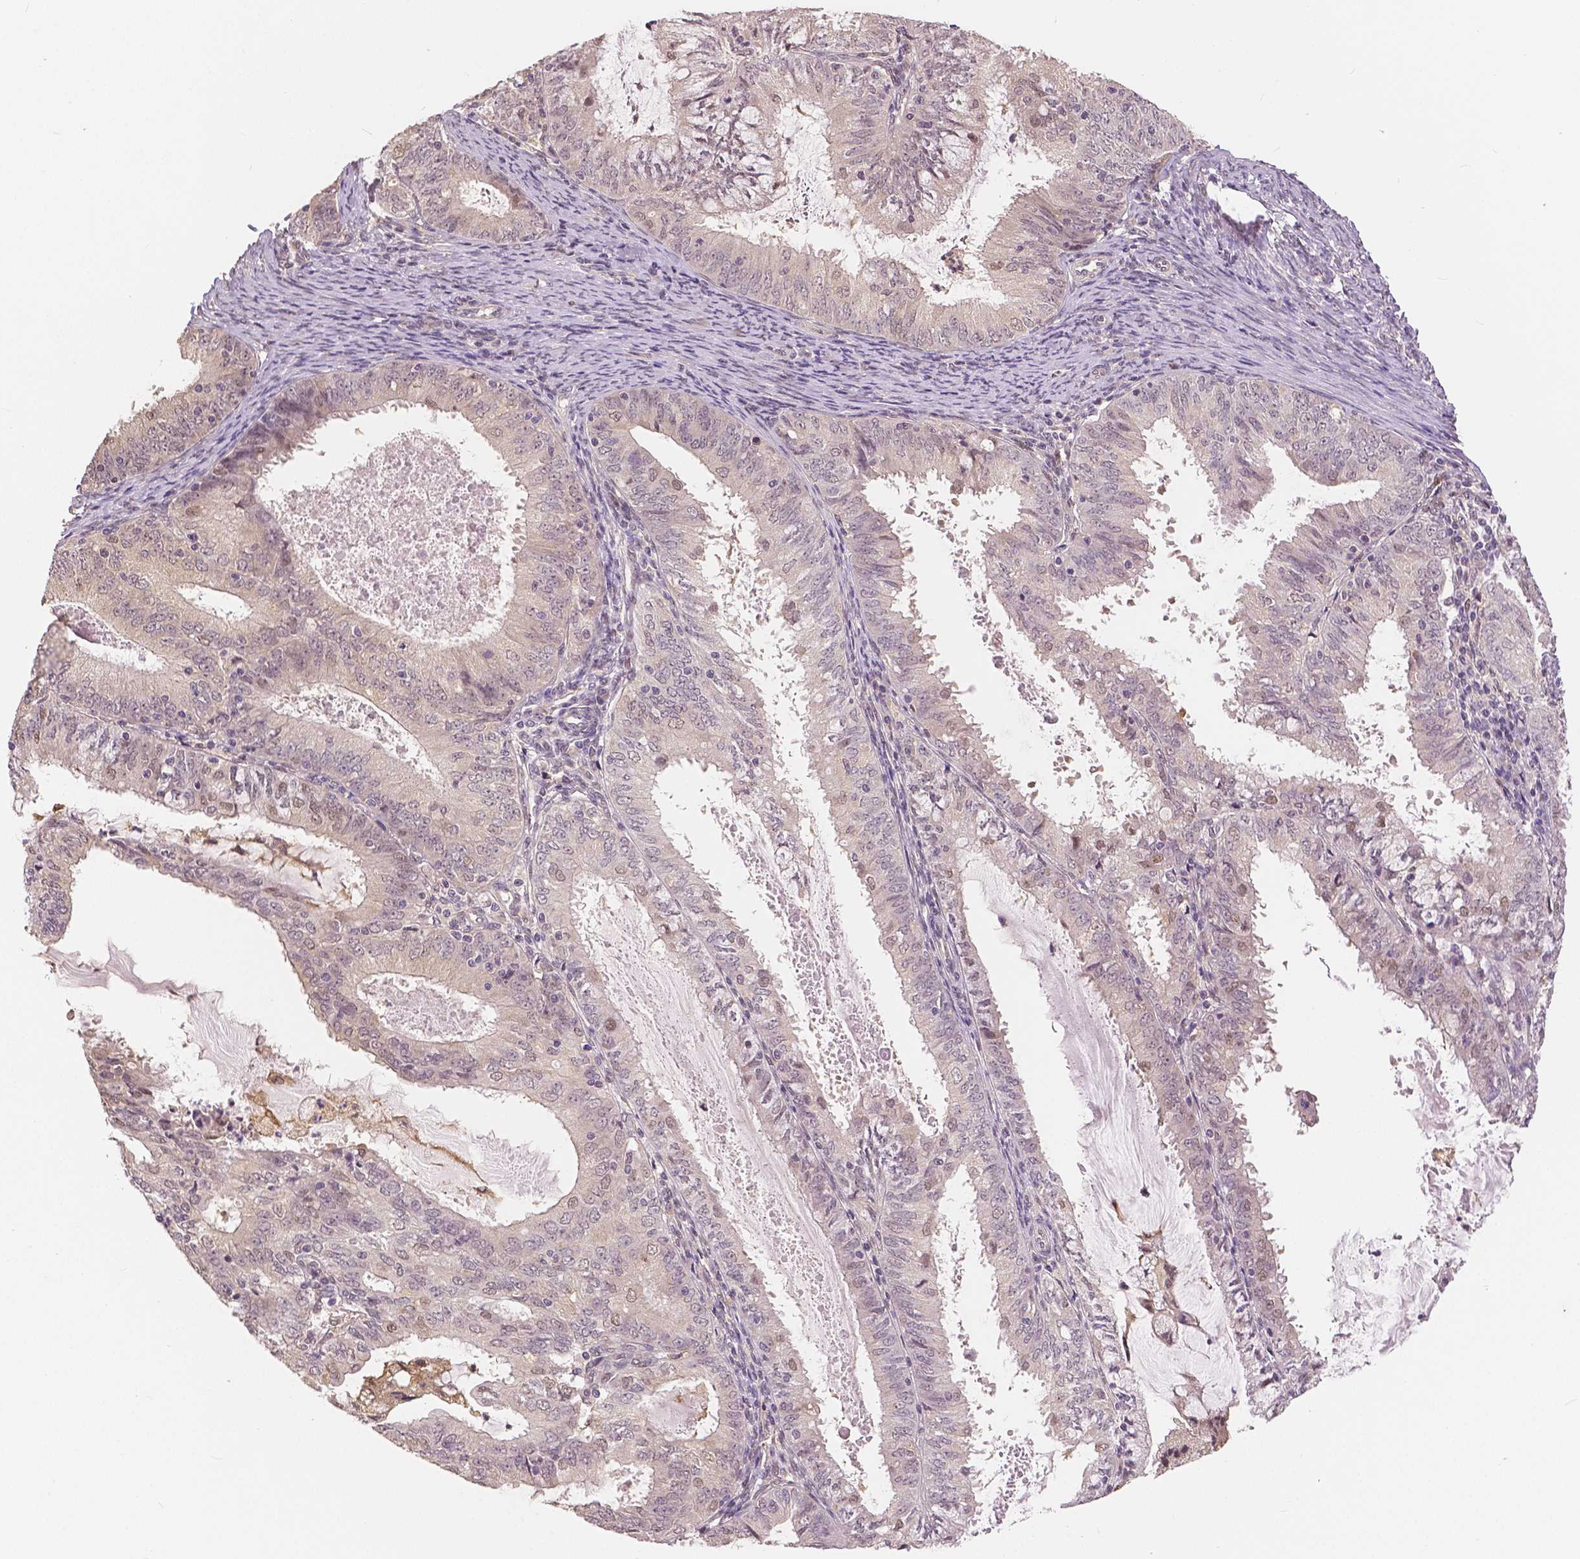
{"staining": {"intensity": "weak", "quantity": "<25%", "location": "cytoplasmic/membranous,nuclear"}, "tissue": "endometrial cancer", "cell_type": "Tumor cells", "image_type": "cancer", "snomed": [{"axis": "morphology", "description": "Adenocarcinoma, NOS"}, {"axis": "topography", "description": "Endometrium"}], "caption": "DAB (3,3'-diaminobenzidine) immunohistochemical staining of human adenocarcinoma (endometrial) exhibits no significant expression in tumor cells.", "gene": "MAP1LC3B", "patient": {"sex": "female", "age": 57}}